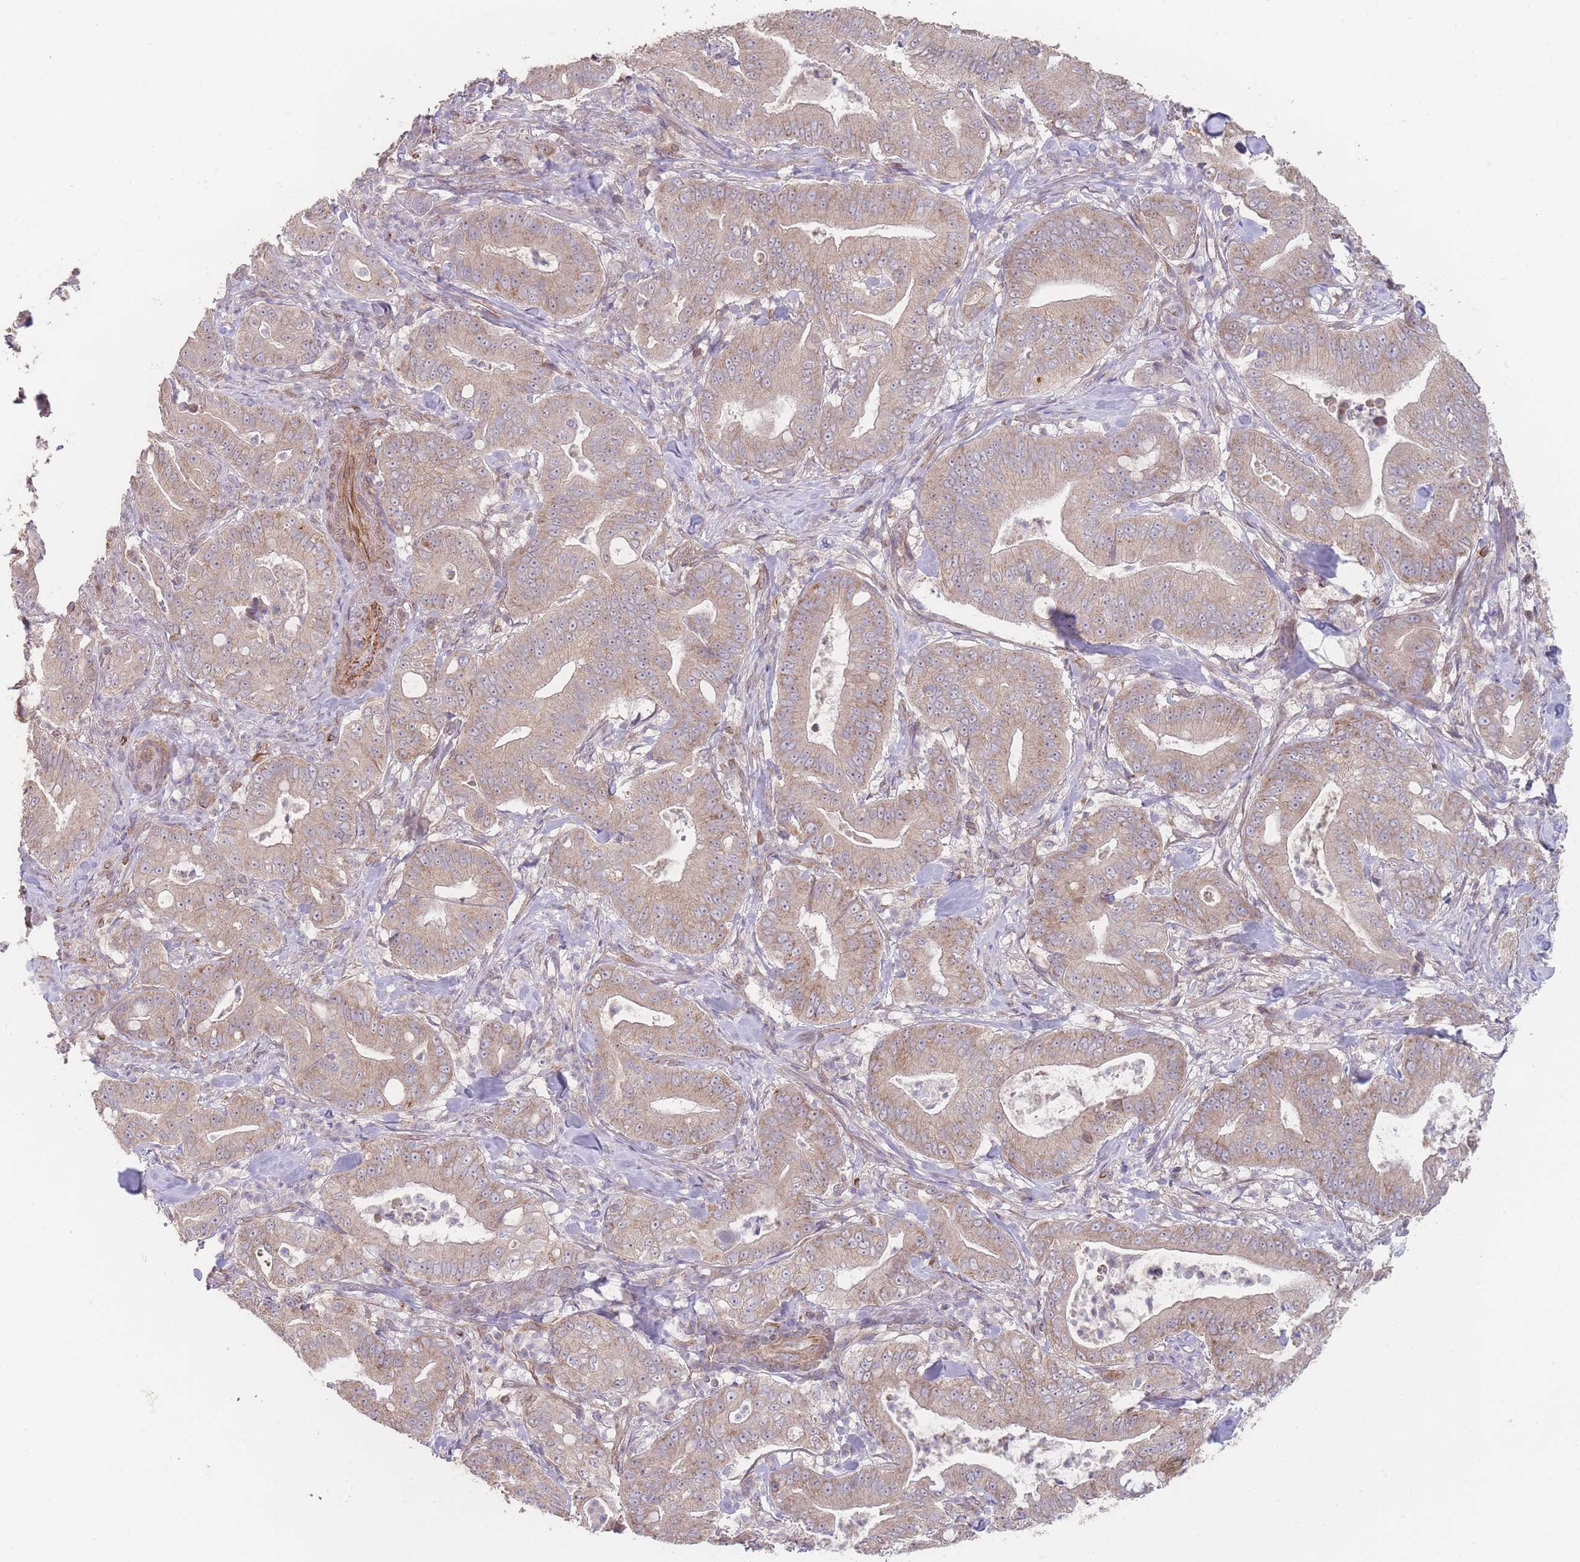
{"staining": {"intensity": "weak", "quantity": "25%-75%", "location": "cytoplasmic/membranous"}, "tissue": "pancreatic cancer", "cell_type": "Tumor cells", "image_type": "cancer", "snomed": [{"axis": "morphology", "description": "Adenocarcinoma, NOS"}, {"axis": "topography", "description": "Pancreas"}], "caption": "Protein expression analysis of human pancreatic adenocarcinoma reveals weak cytoplasmic/membranous expression in approximately 25%-75% of tumor cells.", "gene": "PXMP4", "patient": {"sex": "male", "age": 71}}